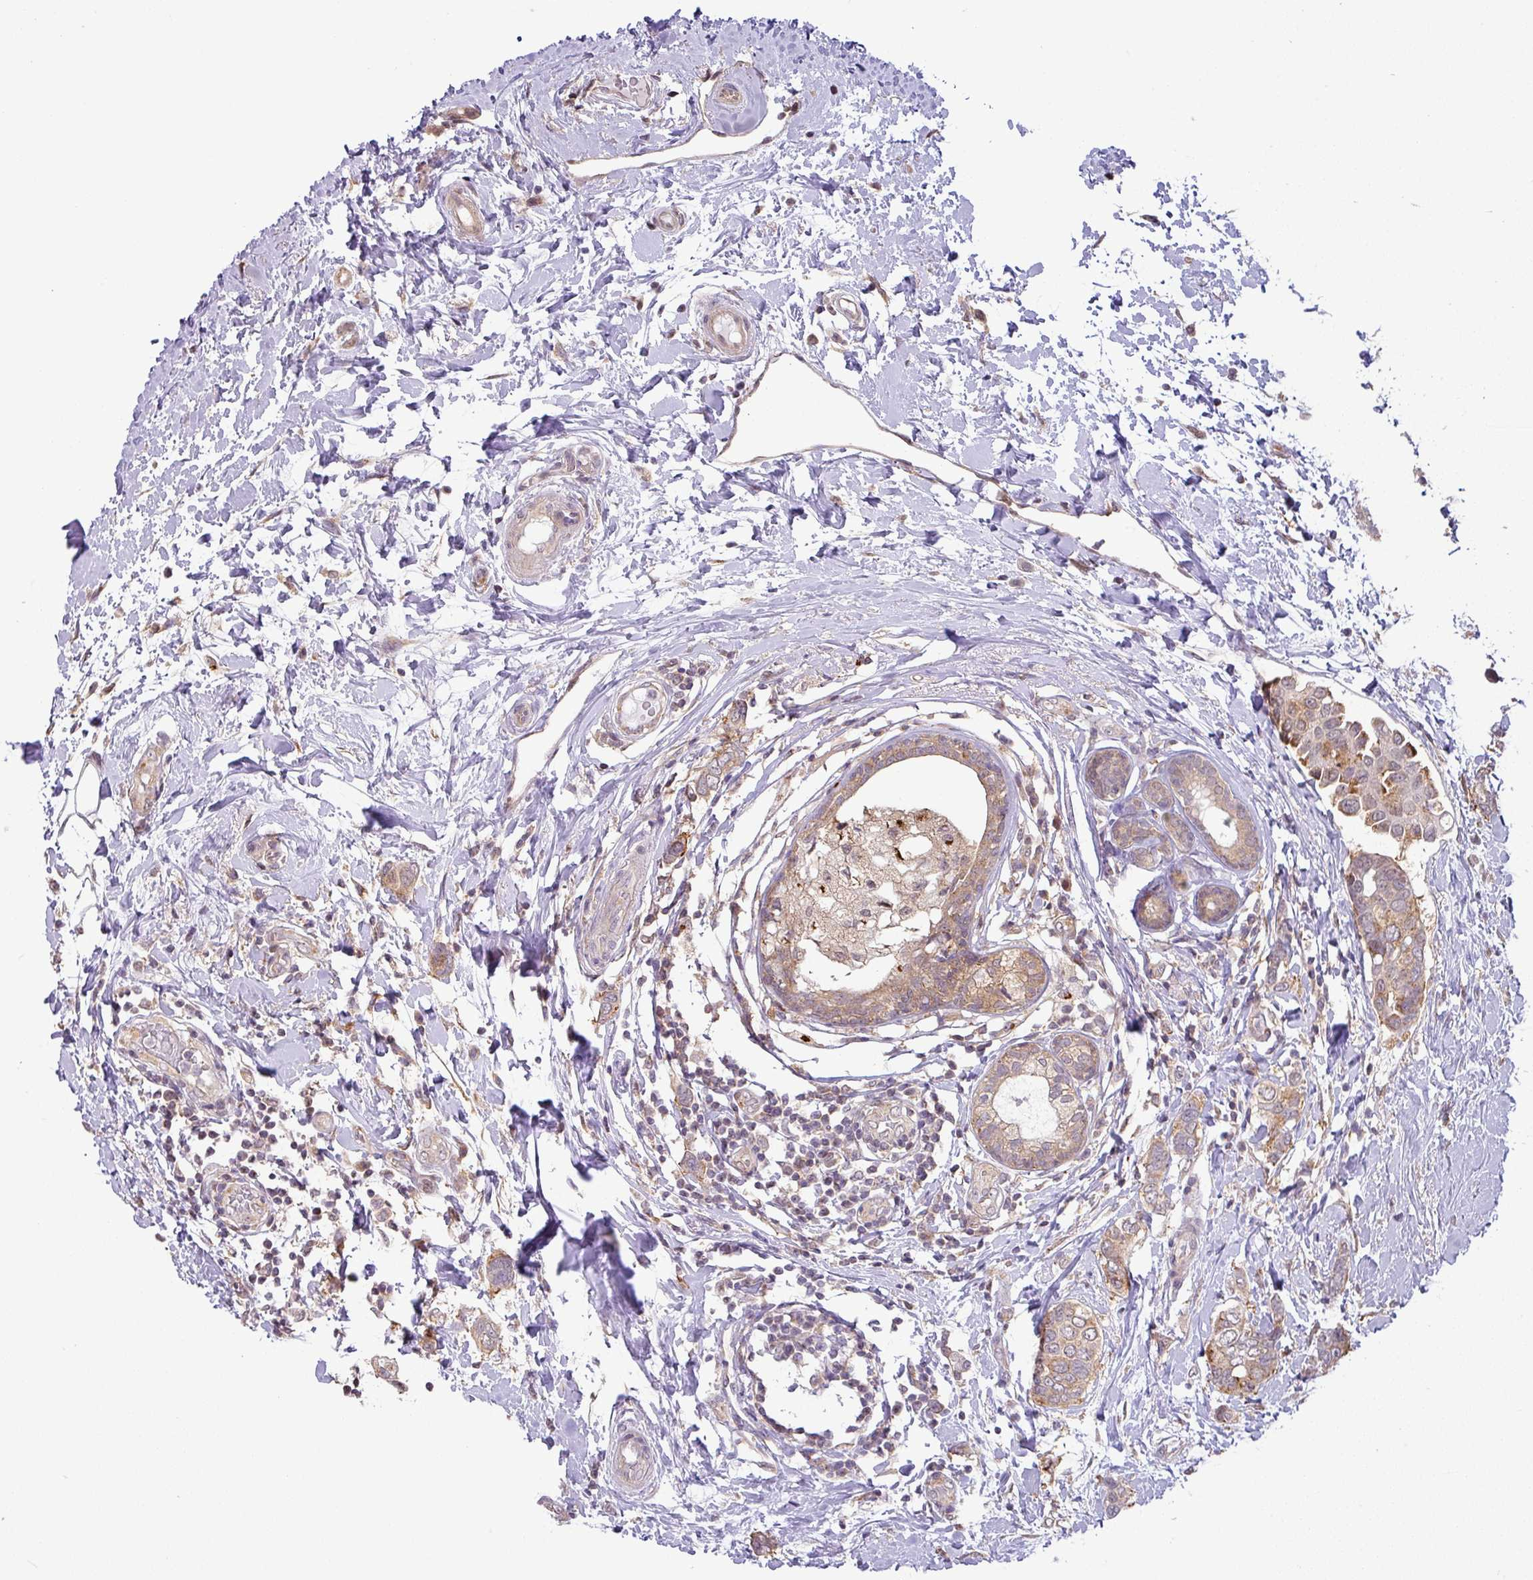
{"staining": {"intensity": "weak", "quantity": ">75%", "location": "cytoplasmic/membranous"}, "tissue": "breast cancer", "cell_type": "Tumor cells", "image_type": "cancer", "snomed": [{"axis": "morphology", "description": "Lobular carcinoma"}, {"axis": "topography", "description": "Breast"}], "caption": "Protein staining of breast lobular carcinoma tissue demonstrates weak cytoplasmic/membranous positivity in about >75% of tumor cells.", "gene": "GALNT12", "patient": {"sex": "female", "age": 51}}